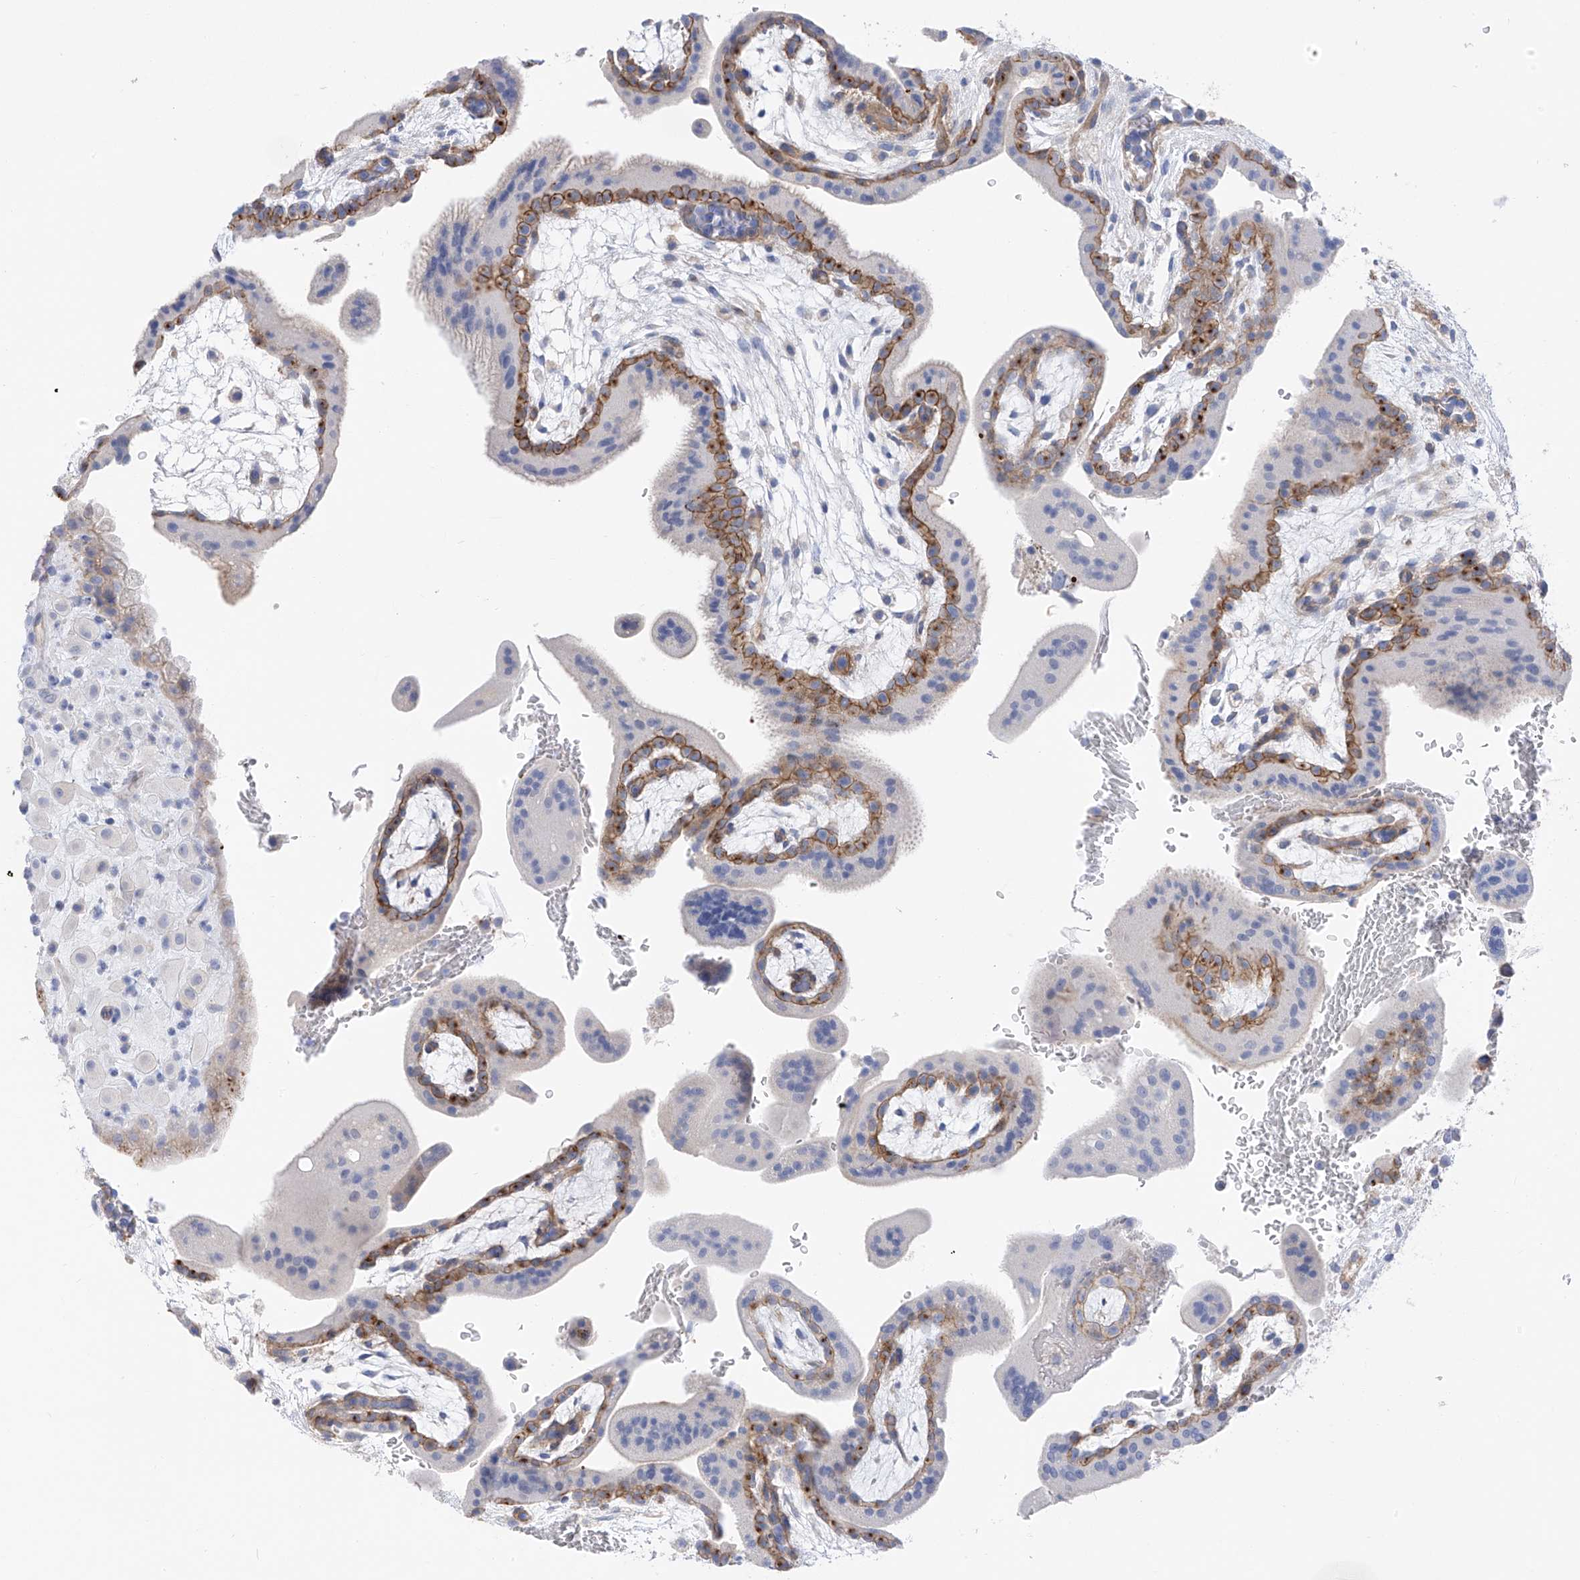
{"staining": {"intensity": "negative", "quantity": "none", "location": "none"}, "tissue": "placenta", "cell_type": "Decidual cells", "image_type": "normal", "snomed": [{"axis": "morphology", "description": "Normal tissue, NOS"}, {"axis": "topography", "description": "Placenta"}], "caption": "This photomicrograph is of benign placenta stained with IHC to label a protein in brown with the nuclei are counter-stained blue. There is no staining in decidual cells. The staining was performed using DAB (3,3'-diaminobenzidine) to visualize the protein expression in brown, while the nuclei were stained in blue with hematoxylin (Magnification: 20x).", "gene": "ITGA9", "patient": {"sex": "female", "age": 35}}